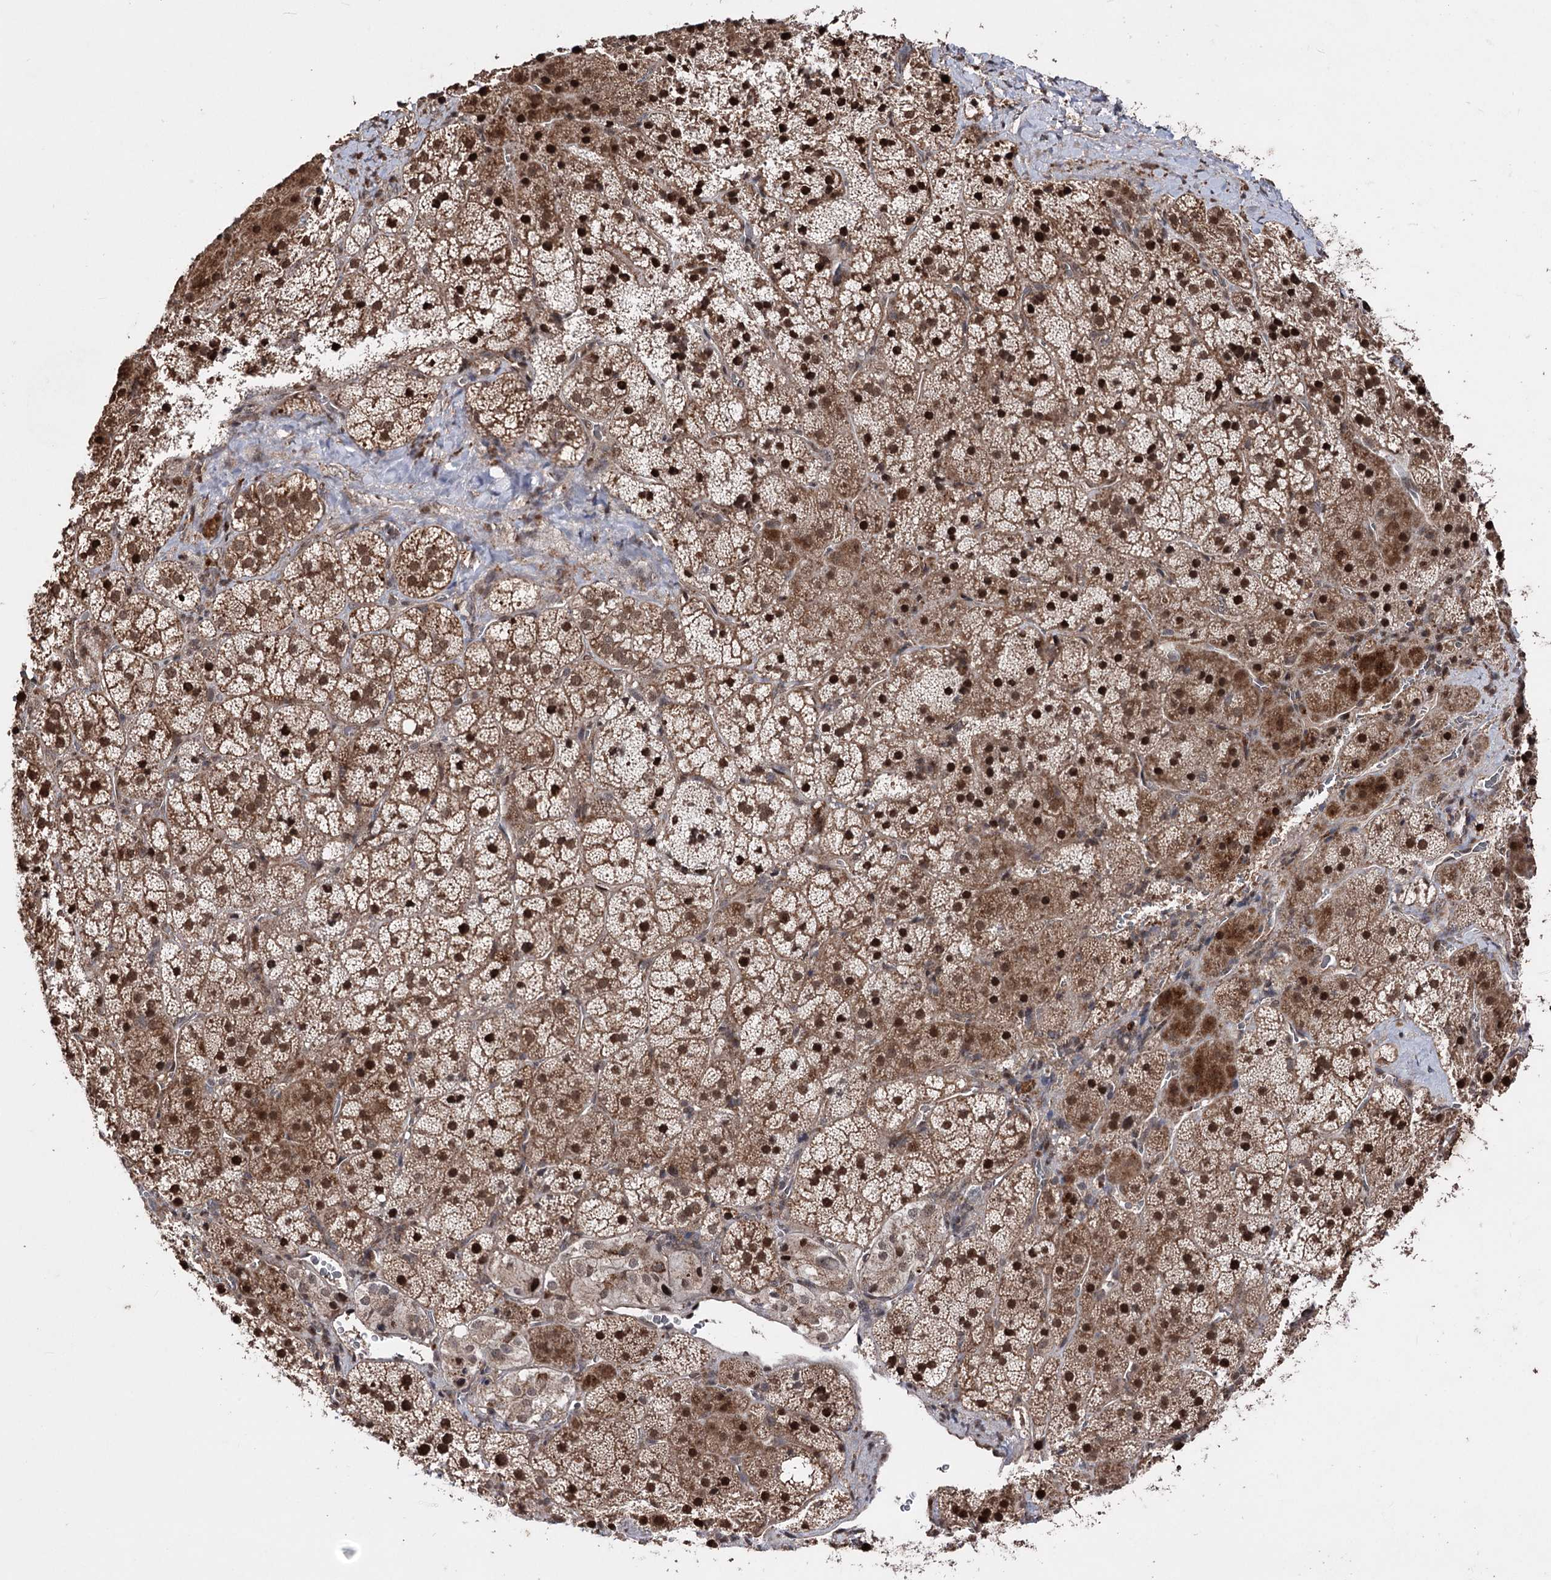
{"staining": {"intensity": "strong", "quantity": "25%-75%", "location": "cytoplasmic/membranous,nuclear"}, "tissue": "adrenal gland", "cell_type": "Glandular cells", "image_type": "normal", "snomed": [{"axis": "morphology", "description": "Normal tissue, NOS"}, {"axis": "topography", "description": "Adrenal gland"}], "caption": "DAB (3,3'-diaminobenzidine) immunohistochemical staining of normal human adrenal gland demonstrates strong cytoplasmic/membranous,nuclear protein staining in approximately 25%-75% of glandular cells.", "gene": "CPNE8", "patient": {"sex": "female", "age": 44}}